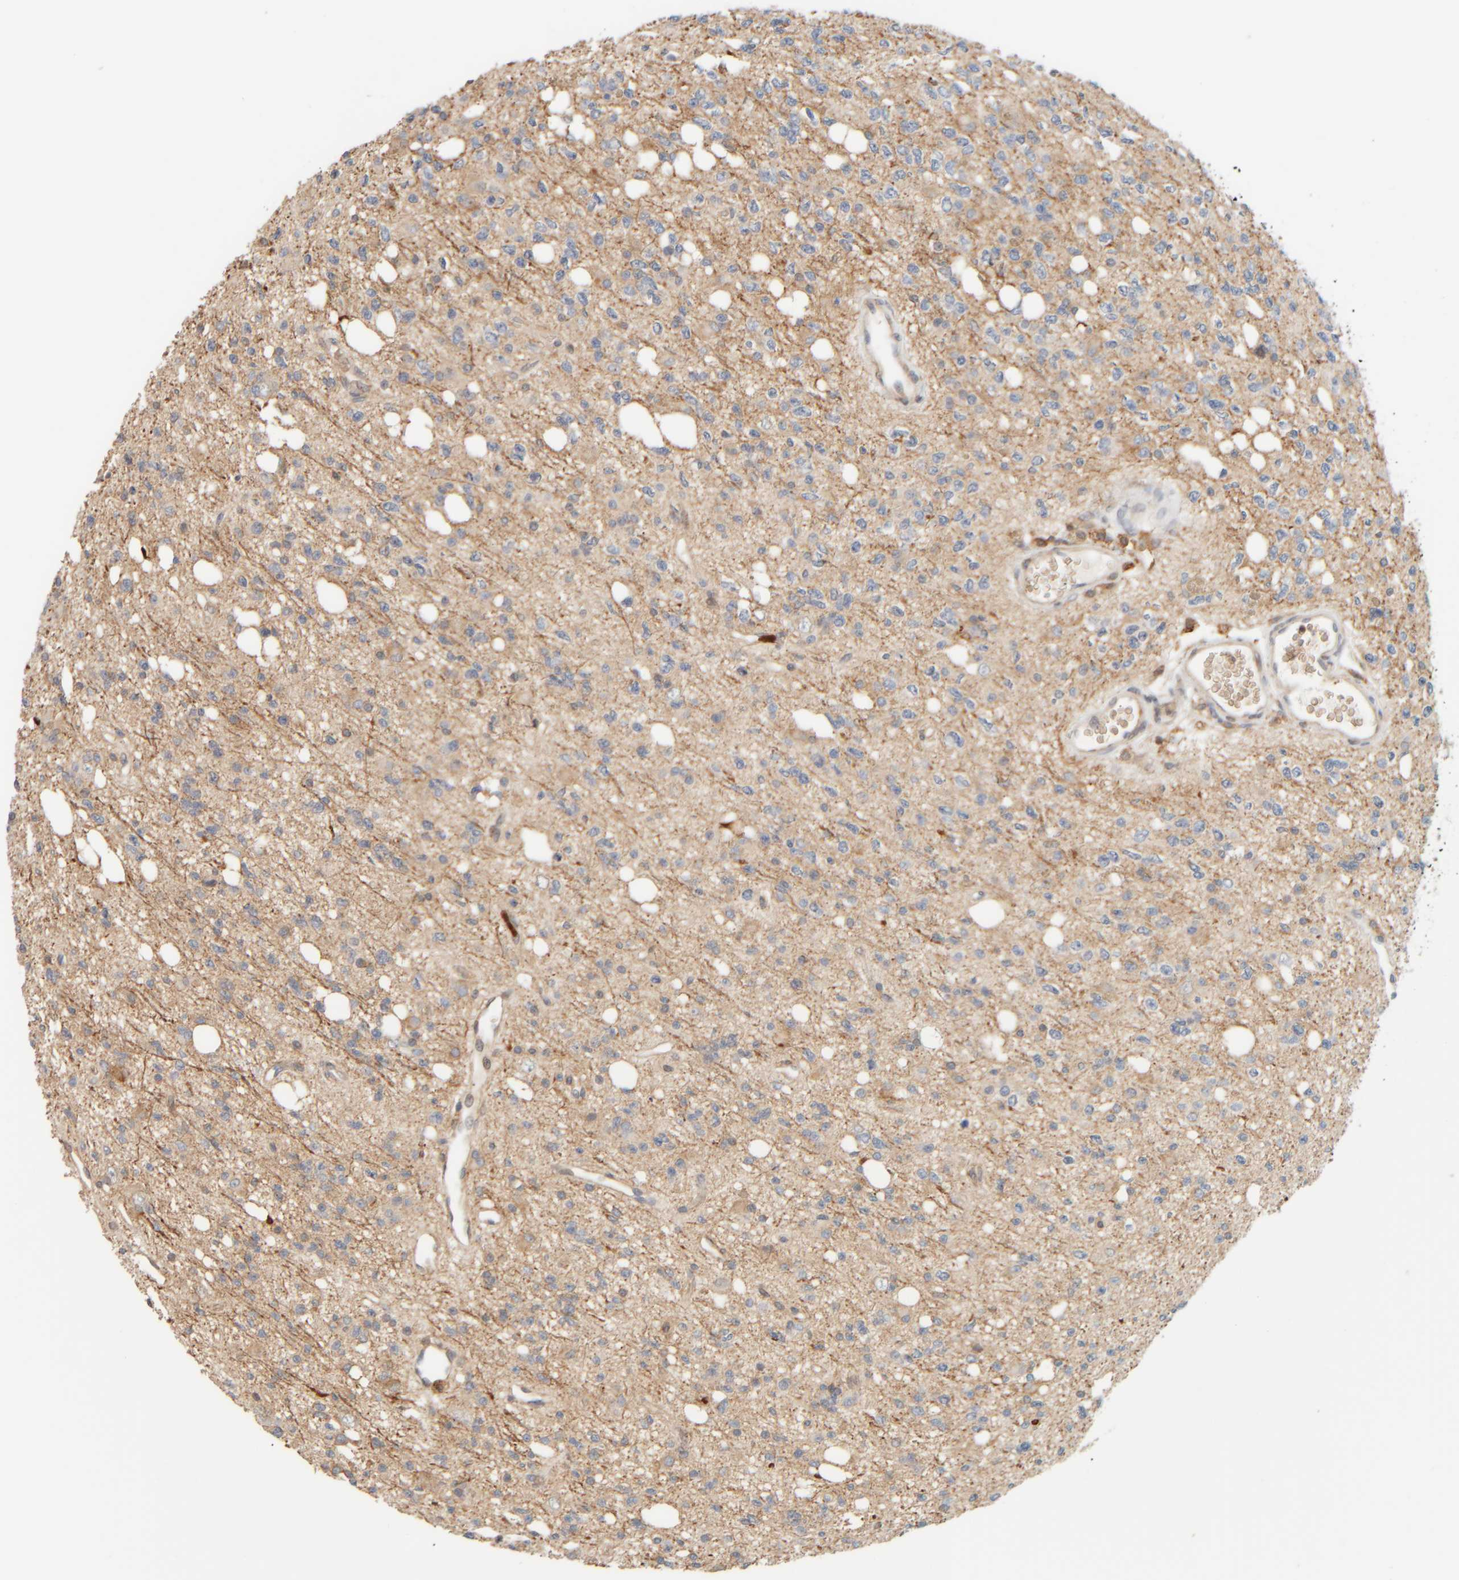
{"staining": {"intensity": "negative", "quantity": "none", "location": "none"}, "tissue": "glioma", "cell_type": "Tumor cells", "image_type": "cancer", "snomed": [{"axis": "morphology", "description": "Glioma, malignant, High grade"}, {"axis": "topography", "description": "Brain"}], "caption": "This photomicrograph is of malignant glioma (high-grade) stained with IHC to label a protein in brown with the nuclei are counter-stained blue. There is no staining in tumor cells.", "gene": "PTGES3L-AARSD1", "patient": {"sex": "female", "age": 62}}